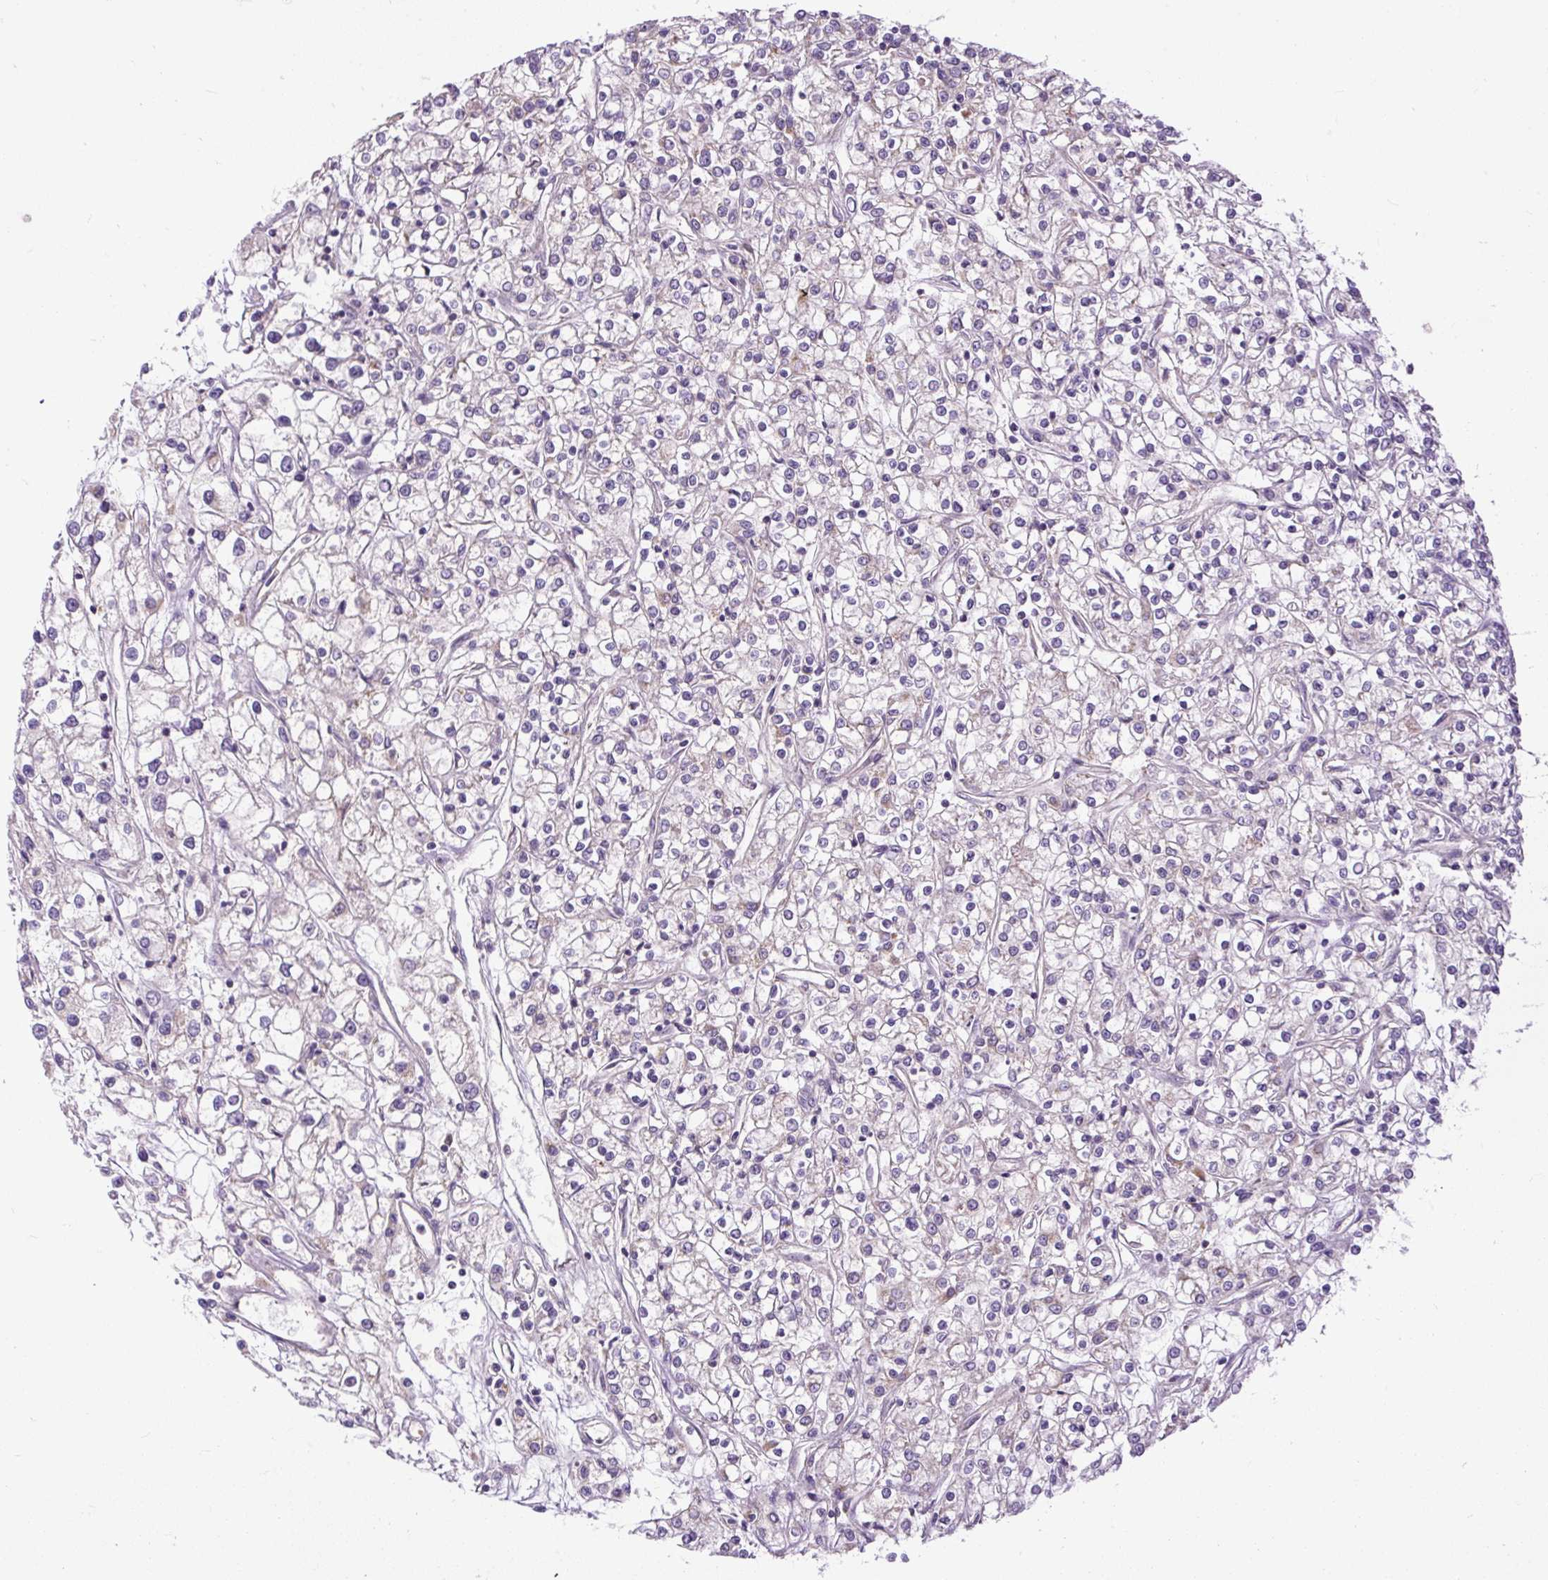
{"staining": {"intensity": "negative", "quantity": "none", "location": "none"}, "tissue": "renal cancer", "cell_type": "Tumor cells", "image_type": "cancer", "snomed": [{"axis": "morphology", "description": "Adenocarcinoma, NOS"}, {"axis": "topography", "description": "Kidney"}], "caption": "The micrograph shows no significant expression in tumor cells of adenocarcinoma (renal).", "gene": "TM2D3", "patient": {"sex": "female", "age": 59}}